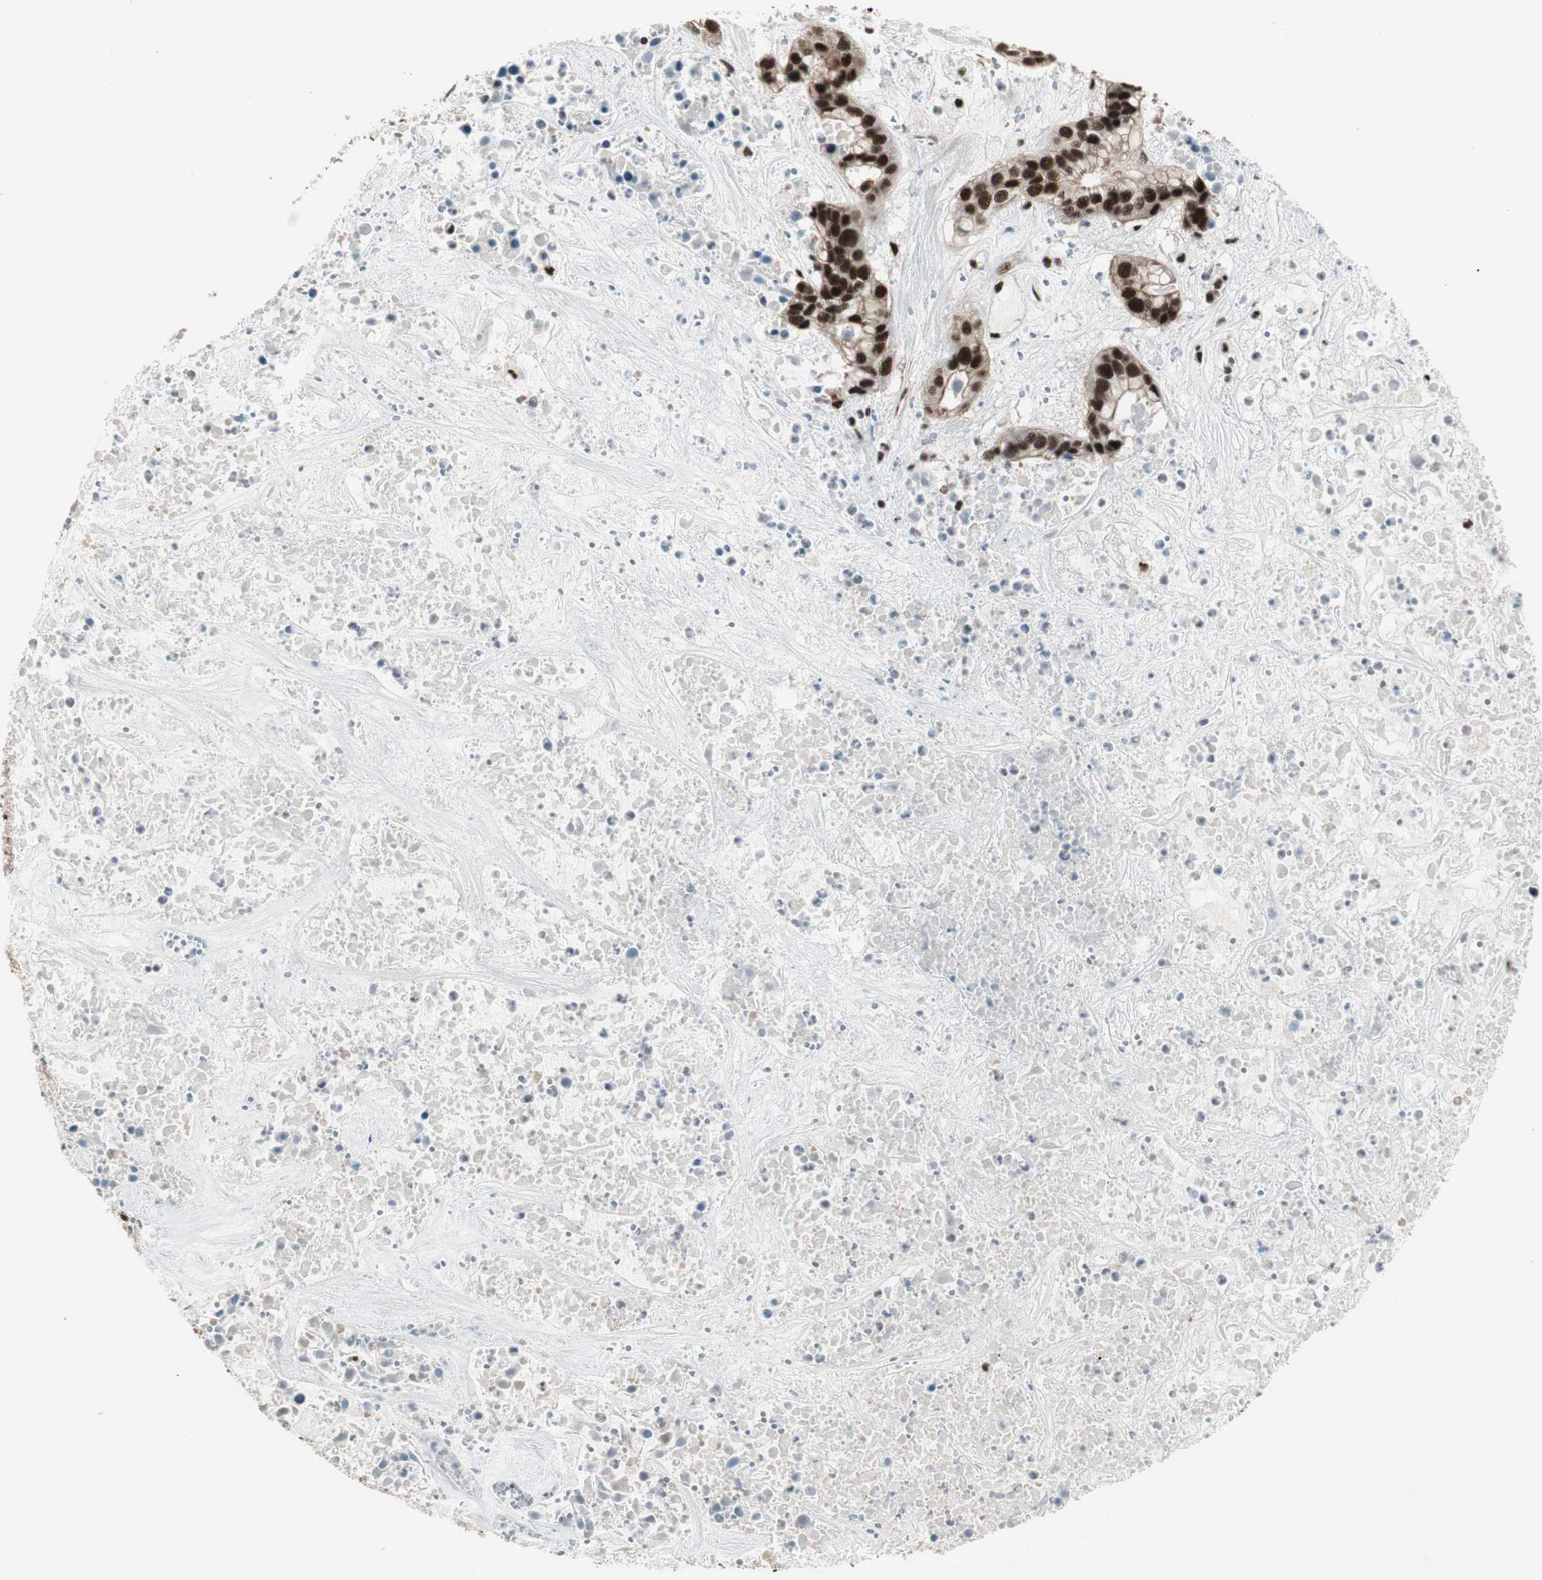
{"staining": {"intensity": "strong", "quantity": ">75%", "location": "nuclear"}, "tissue": "liver cancer", "cell_type": "Tumor cells", "image_type": "cancer", "snomed": [{"axis": "morphology", "description": "Cholangiocarcinoma"}, {"axis": "topography", "description": "Liver"}], "caption": "Immunohistochemical staining of human liver cholangiocarcinoma displays strong nuclear protein staining in approximately >75% of tumor cells. (DAB IHC, brown staining for protein, blue staining for nuclei).", "gene": "HEXIM1", "patient": {"sex": "female", "age": 65}}